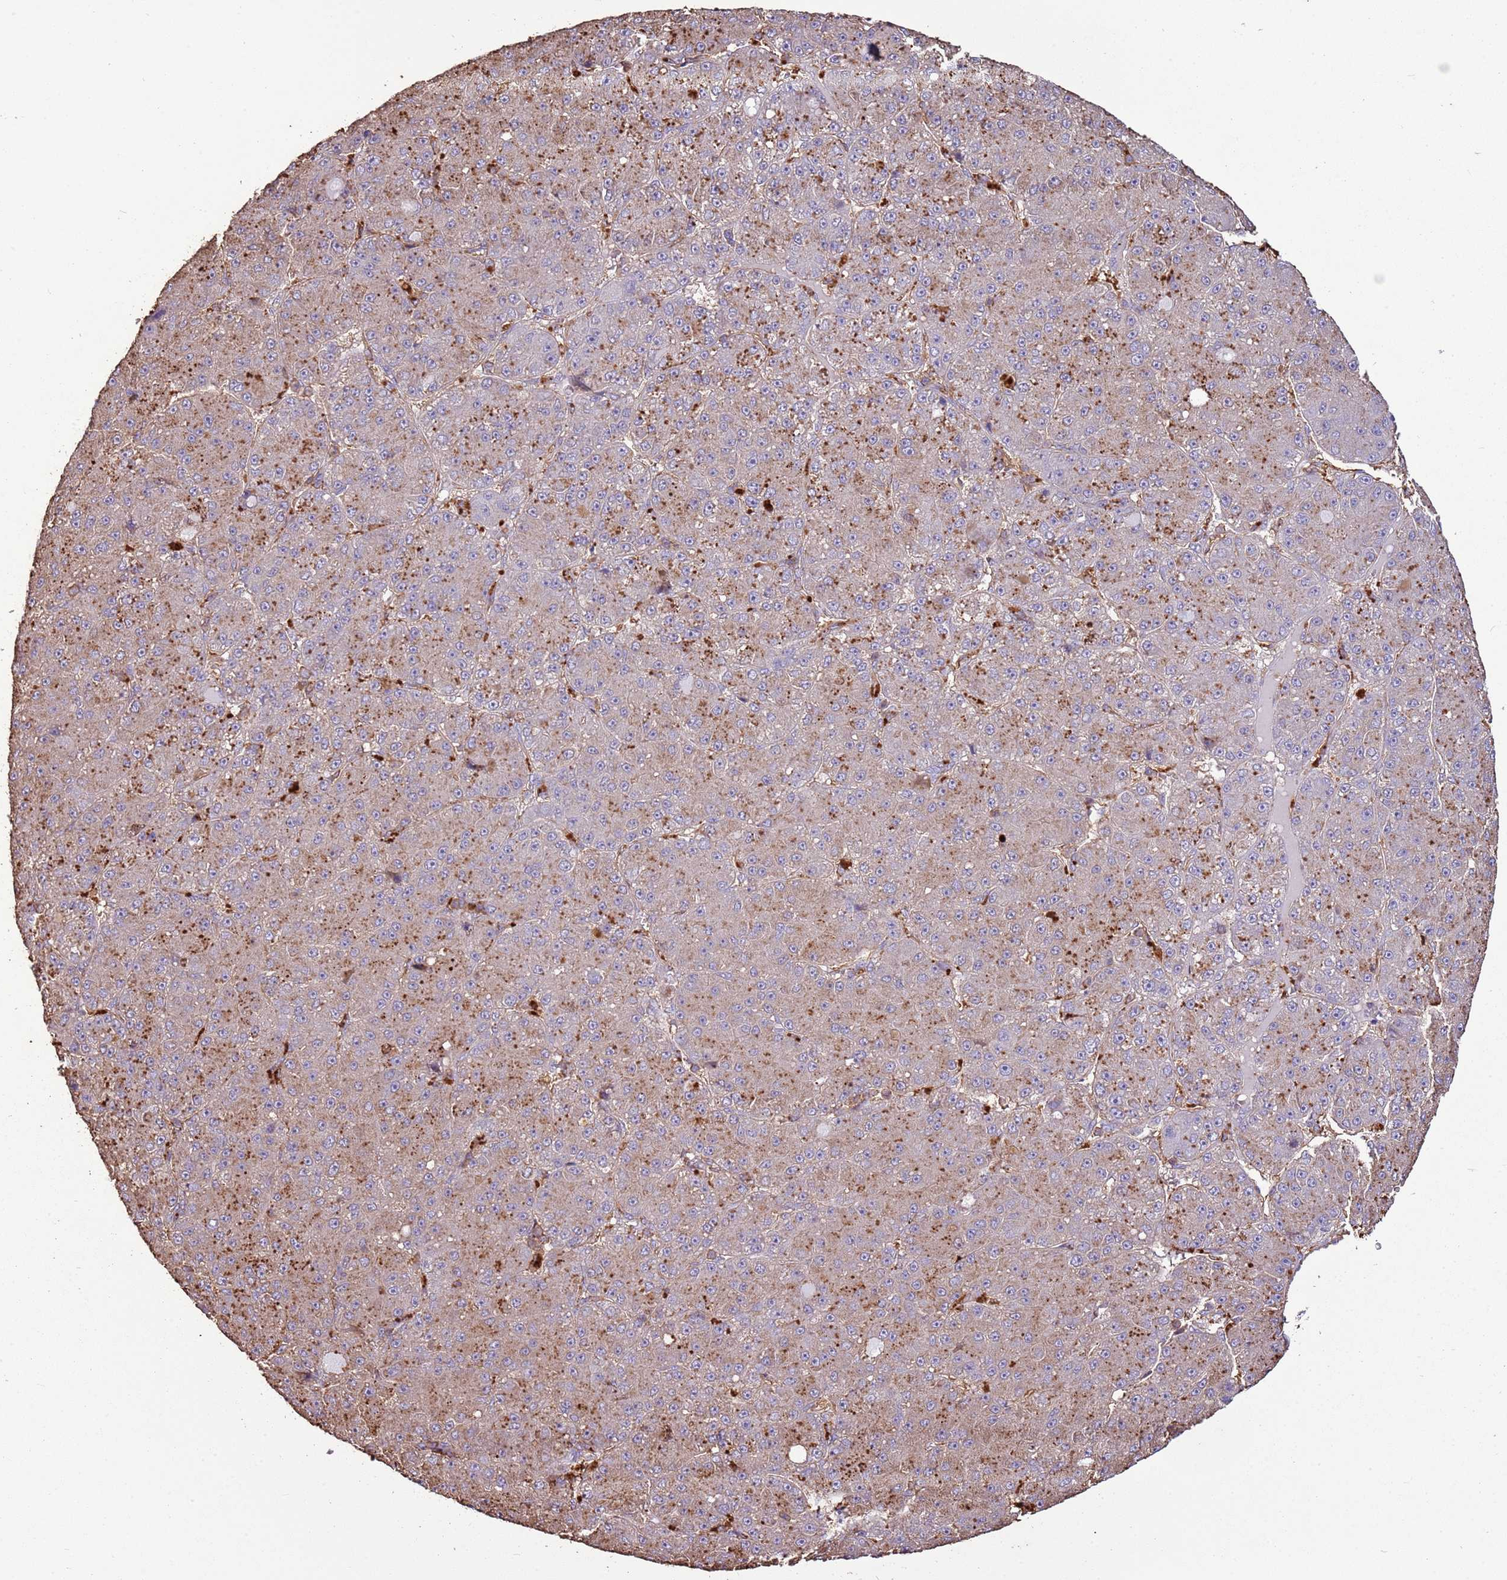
{"staining": {"intensity": "moderate", "quantity": "25%-75%", "location": "cytoplasmic/membranous"}, "tissue": "liver cancer", "cell_type": "Tumor cells", "image_type": "cancer", "snomed": [{"axis": "morphology", "description": "Carcinoma, Hepatocellular, NOS"}, {"axis": "topography", "description": "Liver"}], "caption": "A high-resolution photomicrograph shows IHC staining of hepatocellular carcinoma (liver), which exhibits moderate cytoplasmic/membranous expression in approximately 25%-75% of tumor cells.", "gene": "ARL10", "patient": {"sex": "male", "age": 67}}